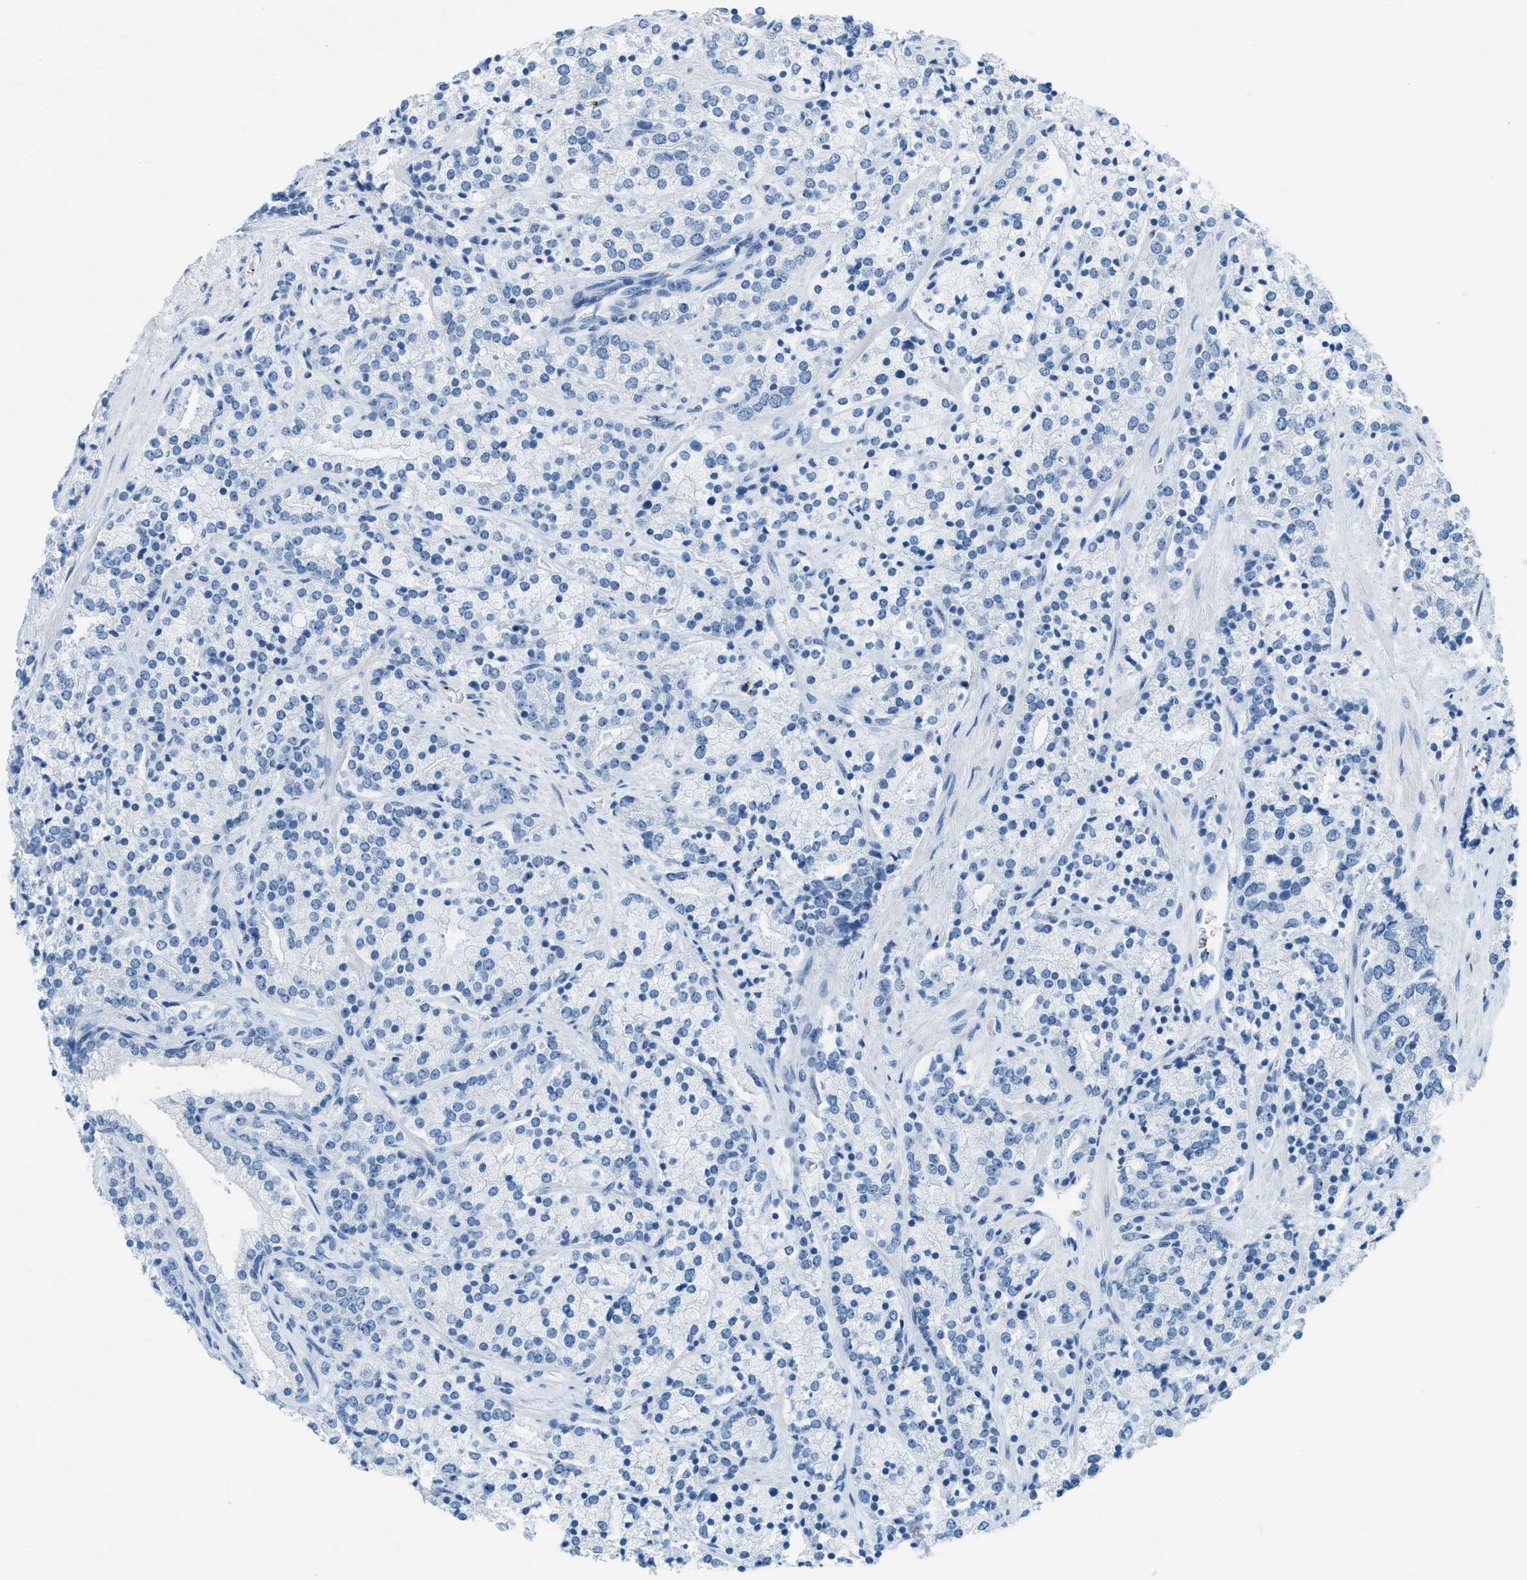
{"staining": {"intensity": "negative", "quantity": "none", "location": "none"}, "tissue": "prostate cancer", "cell_type": "Tumor cells", "image_type": "cancer", "snomed": [{"axis": "morphology", "description": "Adenocarcinoma, High grade"}, {"axis": "topography", "description": "Prostate"}], "caption": "This is an immunohistochemistry (IHC) photomicrograph of prostate cancer (adenocarcinoma (high-grade)). There is no staining in tumor cells.", "gene": "PPBP", "patient": {"sex": "male", "age": 71}}